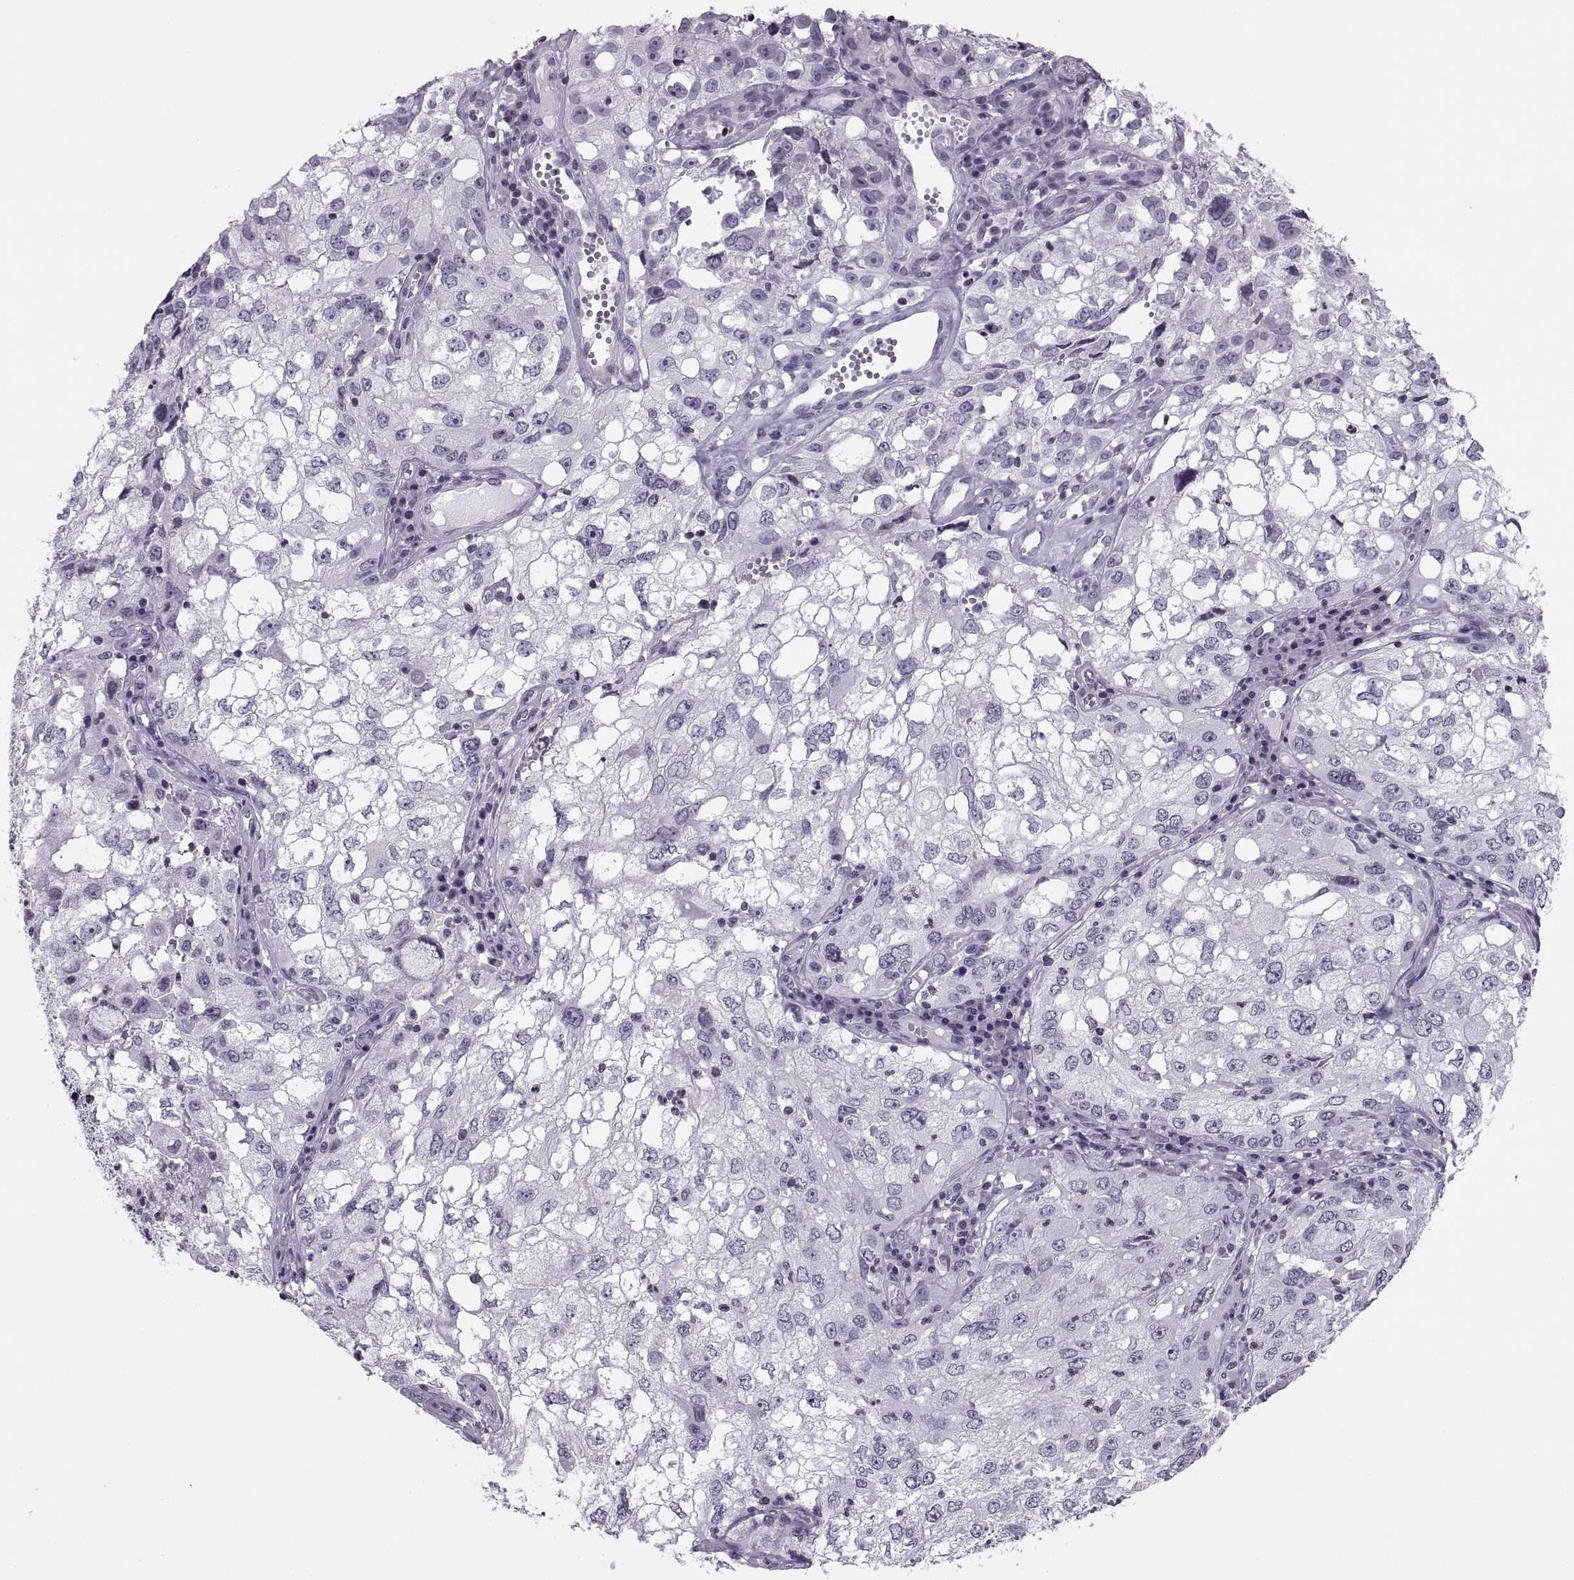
{"staining": {"intensity": "negative", "quantity": "none", "location": "none"}, "tissue": "cervical cancer", "cell_type": "Tumor cells", "image_type": "cancer", "snomed": [{"axis": "morphology", "description": "Squamous cell carcinoma, NOS"}, {"axis": "topography", "description": "Cervix"}], "caption": "Immunohistochemistry (IHC) micrograph of neoplastic tissue: human squamous cell carcinoma (cervical) stained with DAB (3,3'-diaminobenzidine) reveals no significant protein staining in tumor cells.", "gene": "H1-8", "patient": {"sex": "female", "age": 36}}